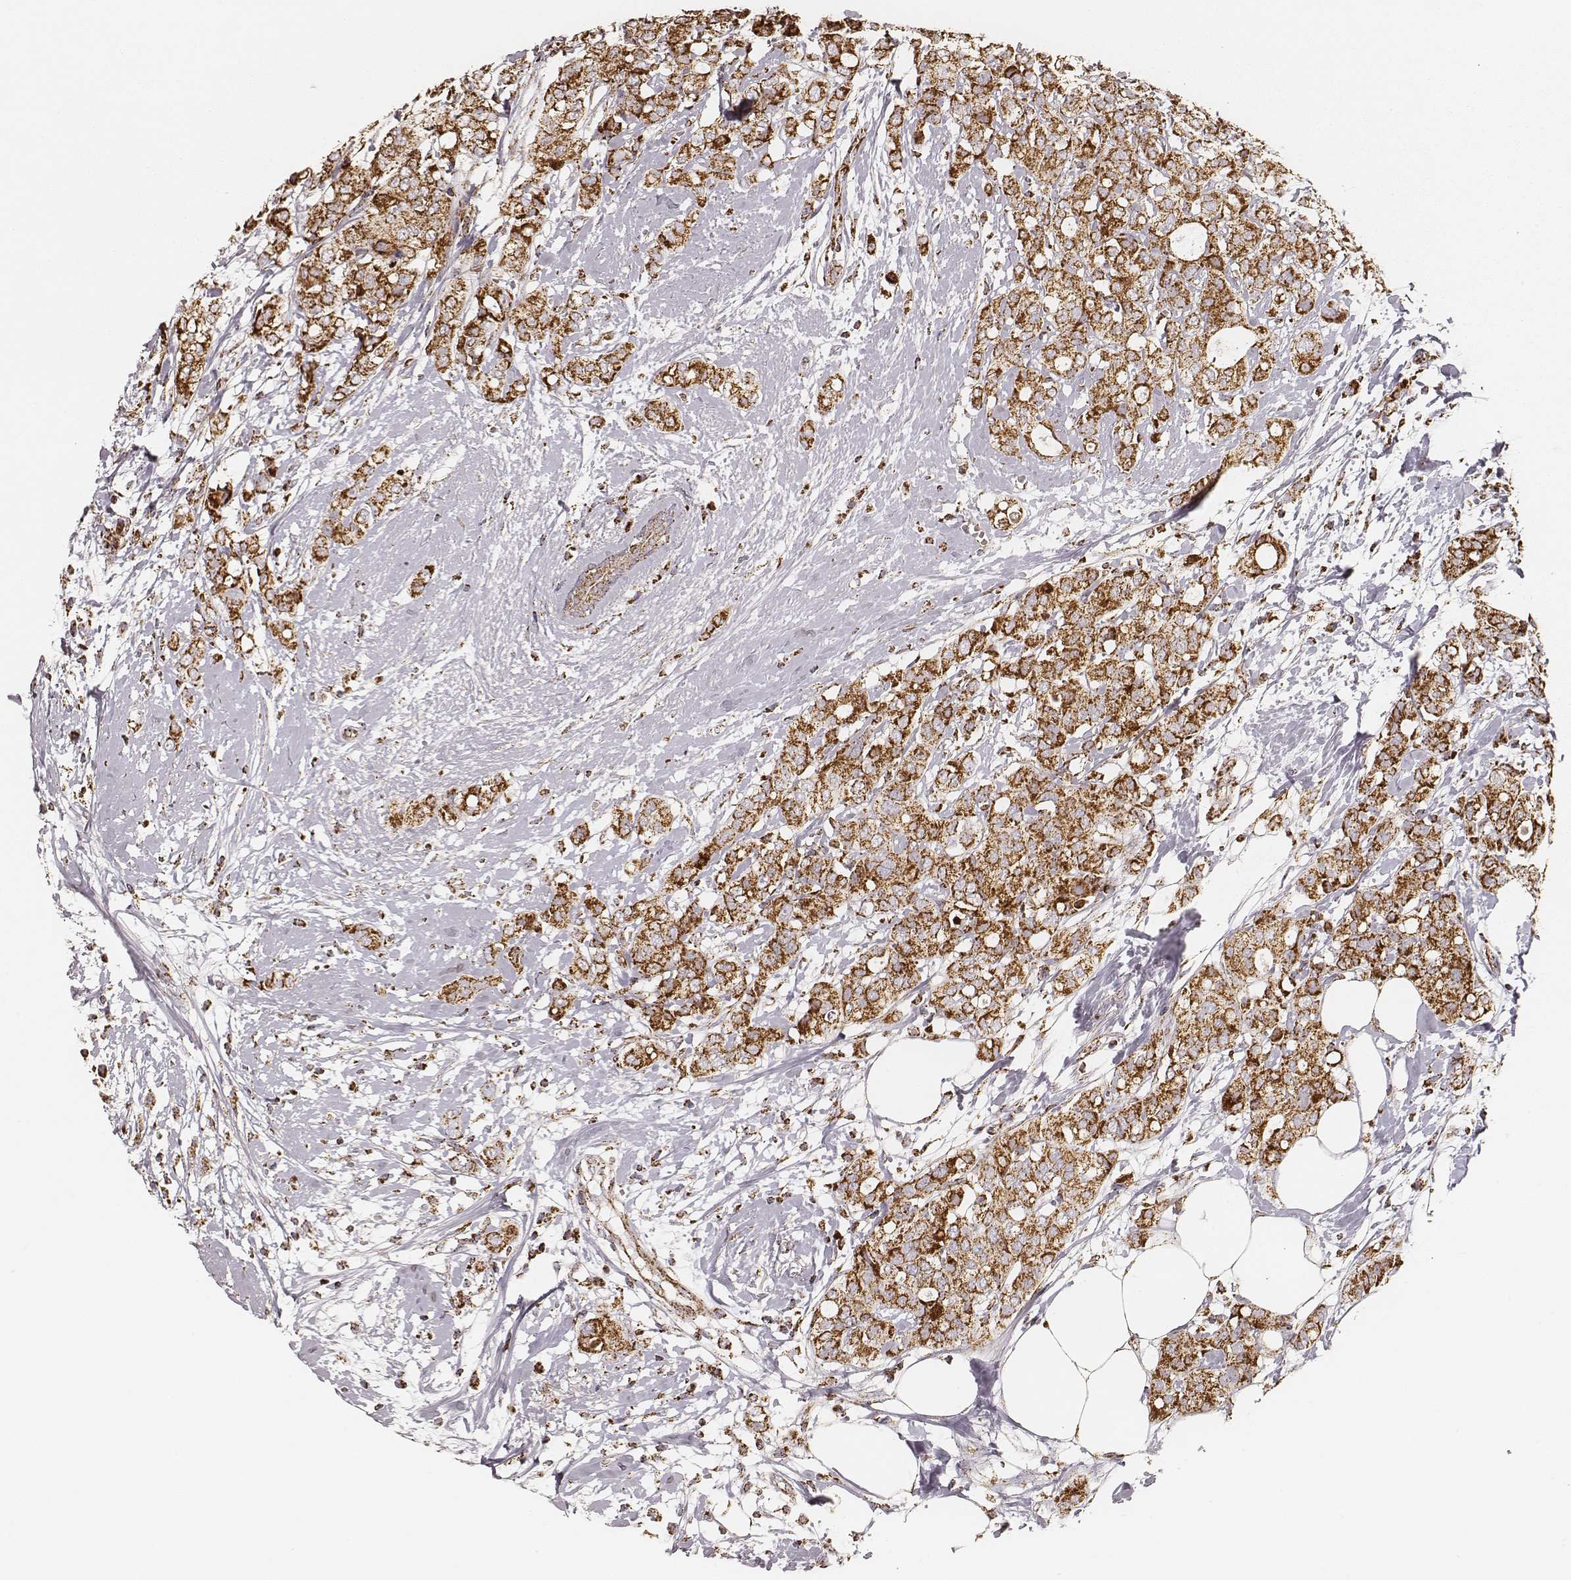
{"staining": {"intensity": "strong", "quantity": ">75%", "location": "cytoplasmic/membranous"}, "tissue": "breast cancer", "cell_type": "Tumor cells", "image_type": "cancer", "snomed": [{"axis": "morphology", "description": "Duct carcinoma"}, {"axis": "topography", "description": "Breast"}], "caption": "Immunohistochemical staining of human breast cancer reveals high levels of strong cytoplasmic/membranous protein positivity in approximately >75% of tumor cells.", "gene": "CS", "patient": {"sex": "female", "age": 40}}